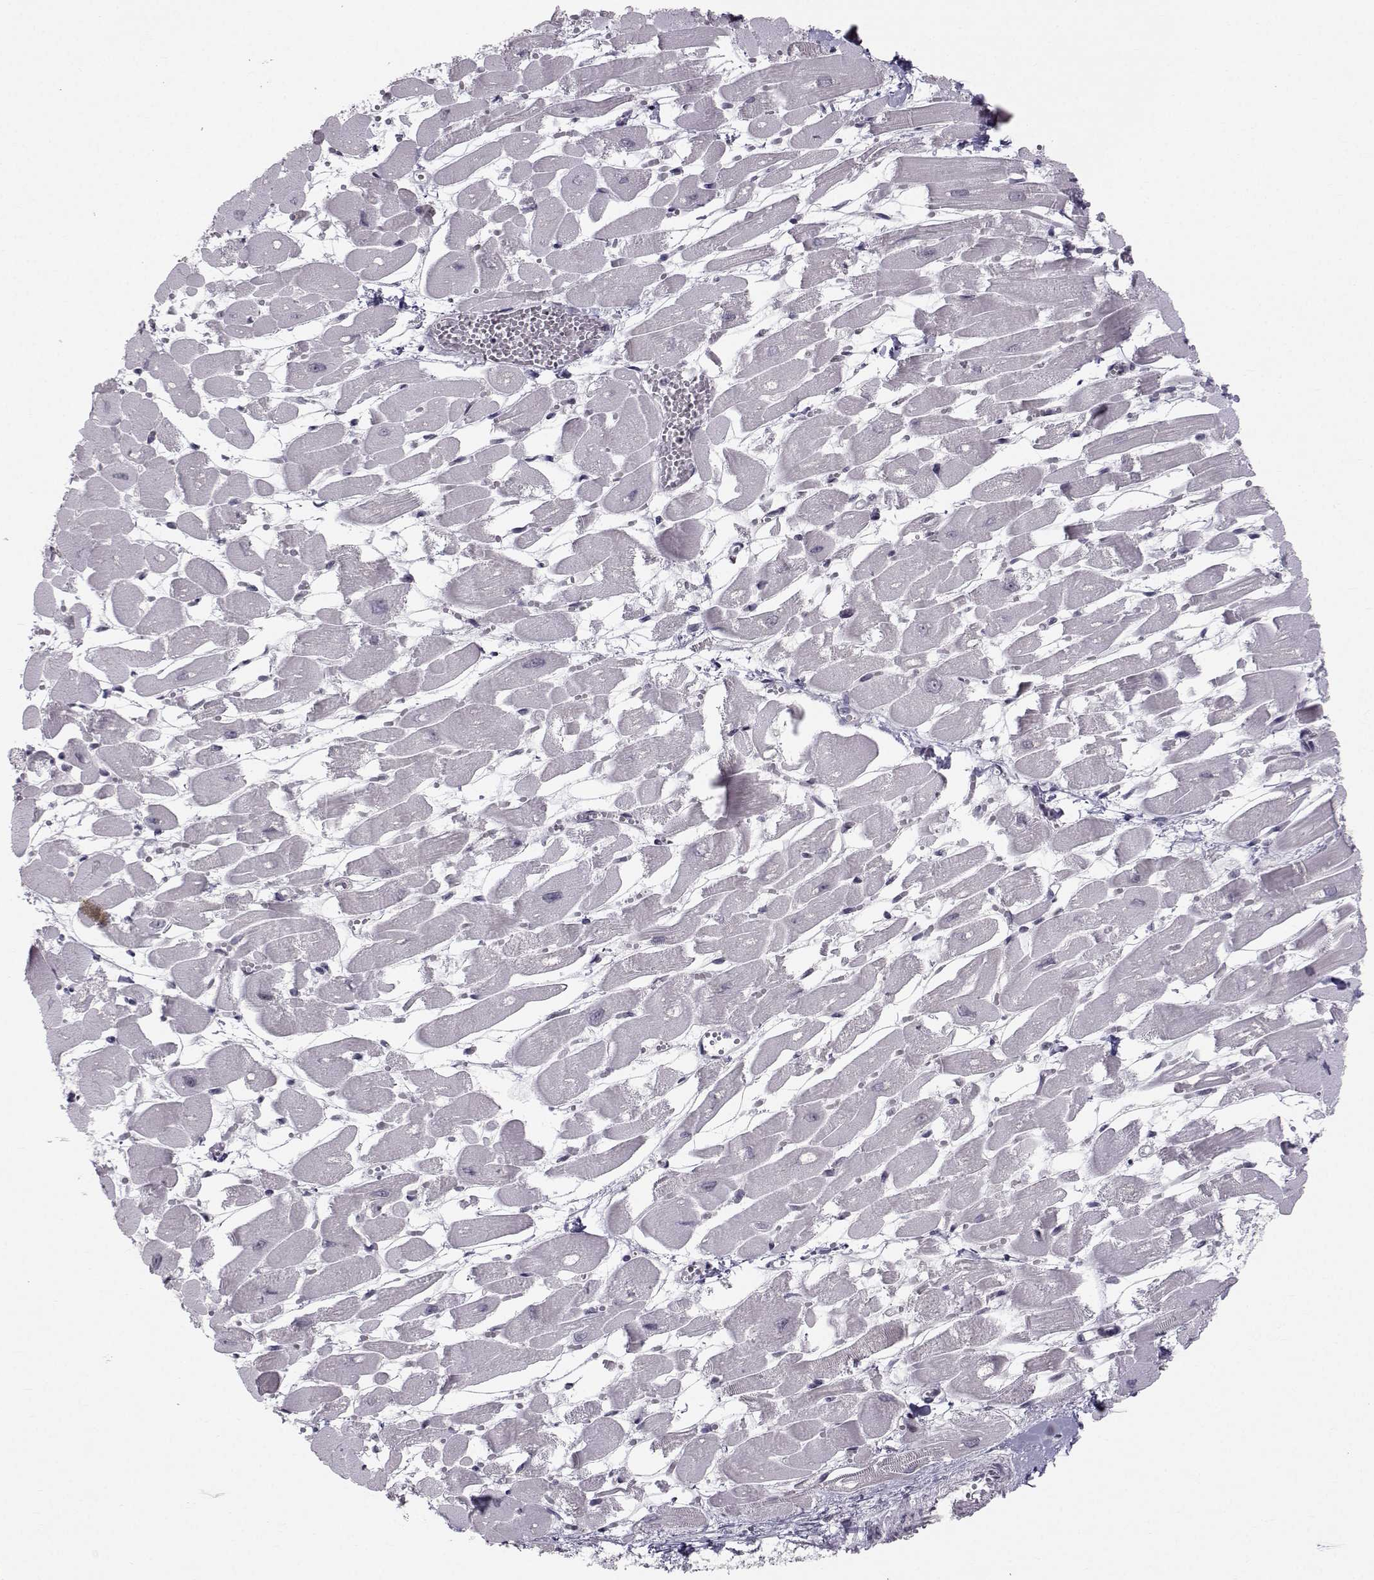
{"staining": {"intensity": "negative", "quantity": "none", "location": "none"}, "tissue": "heart muscle", "cell_type": "Cardiomyocytes", "image_type": "normal", "snomed": [{"axis": "morphology", "description": "Normal tissue, NOS"}, {"axis": "topography", "description": "Heart"}], "caption": "An immunohistochemistry (IHC) histopathology image of normal heart muscle is shown. There is no staining in cardiomyocytes of heart muscle.", "gene": "MARCHF4", "patient": {"sex": "female", "age": 52}}